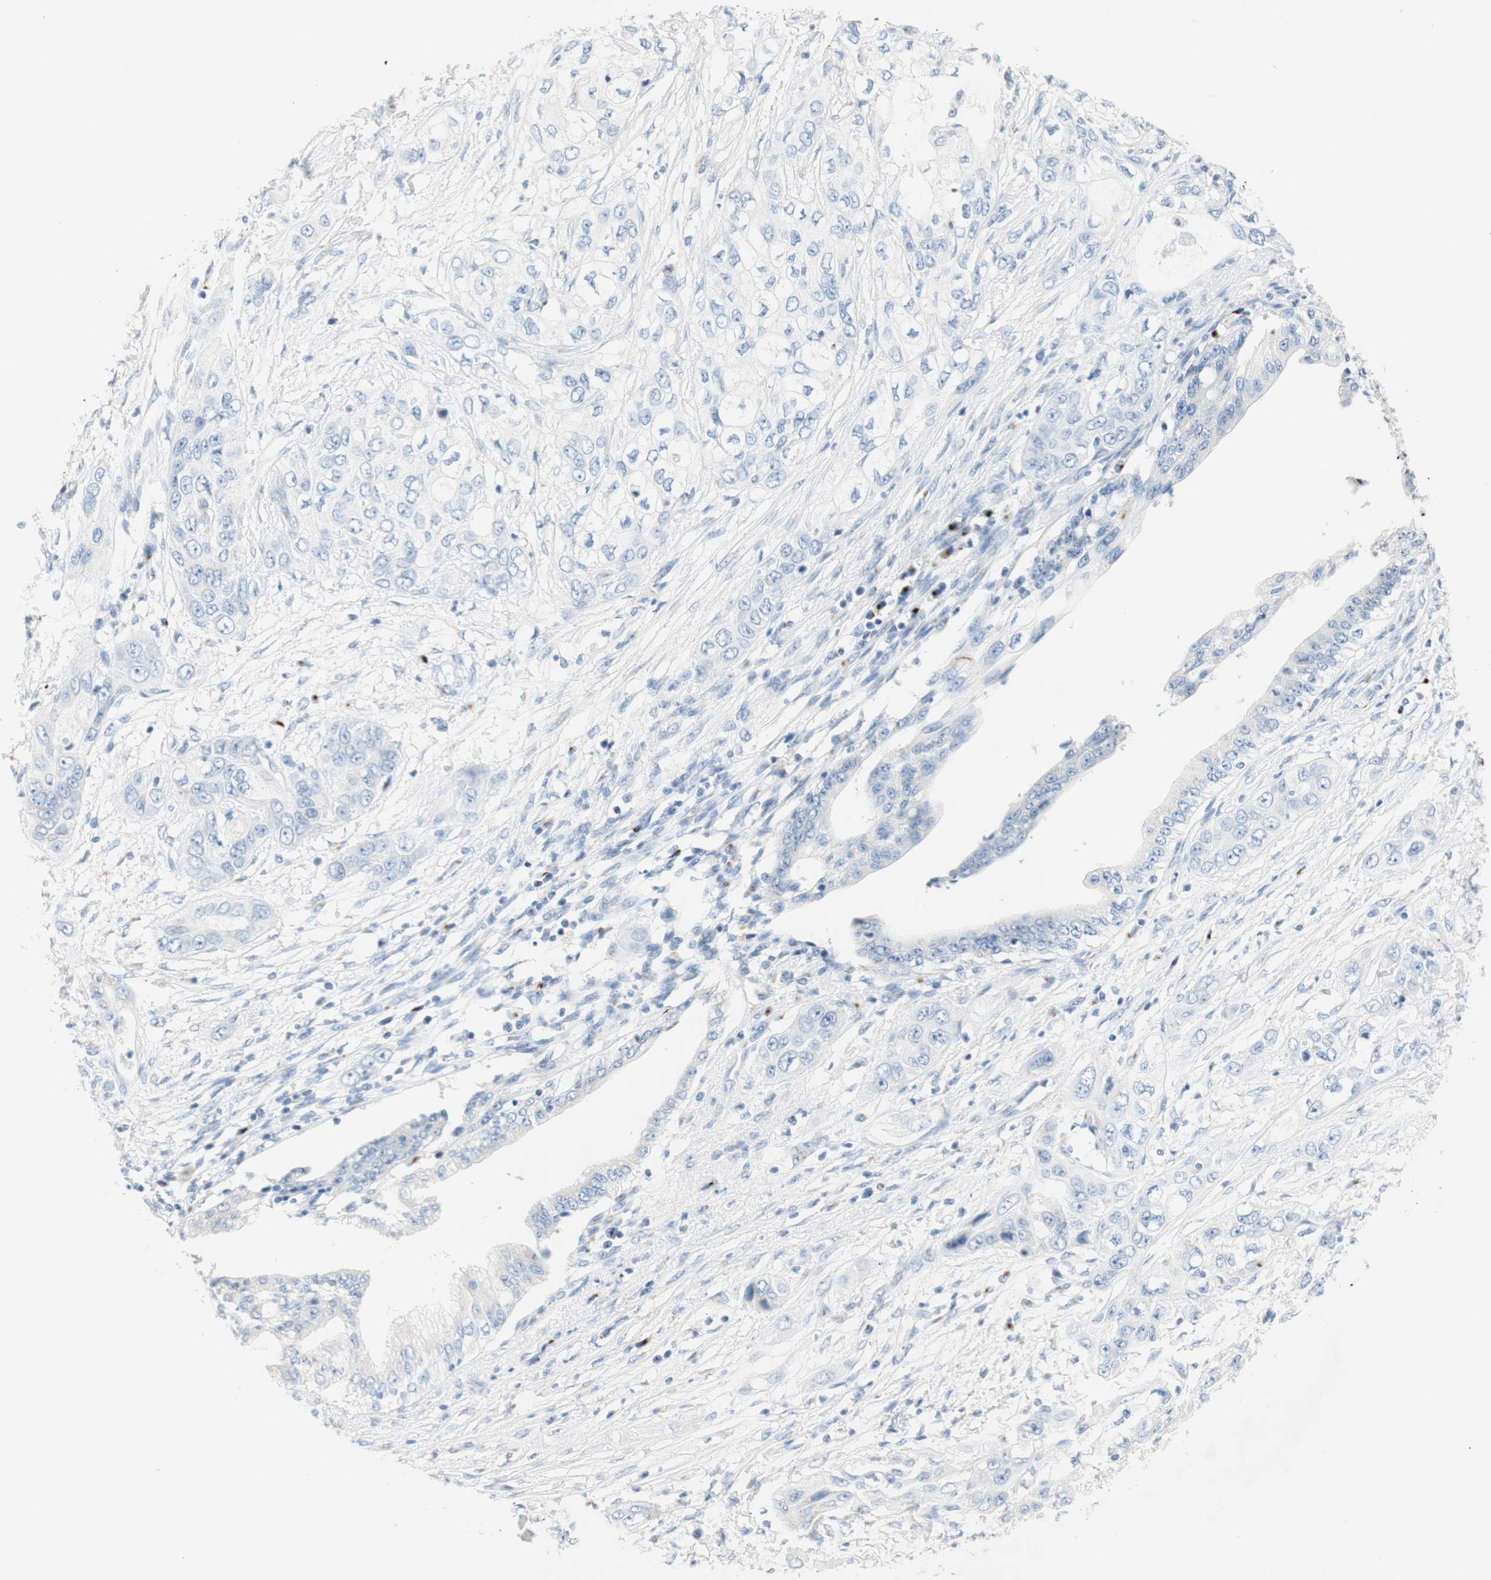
{"staining": {"intensity": "negative", "quantity": "none", "location": "none"}, "tissue": "pancreatic cancer", "cell_type": "Tumor cells", "image_type": "cancer", "snomed": [{"axis": "morphology", "description": "Adenocarcinoma, NOS"}, {"axis": "topography", "description": "Pancreas"}], "caption": "Pancreatic adenocarcinoma was stained to show a protein in brown. There is no significant staining in tumor cells.", "gene": "MANEA", "patient": {"sex": "female", "age": 70}}